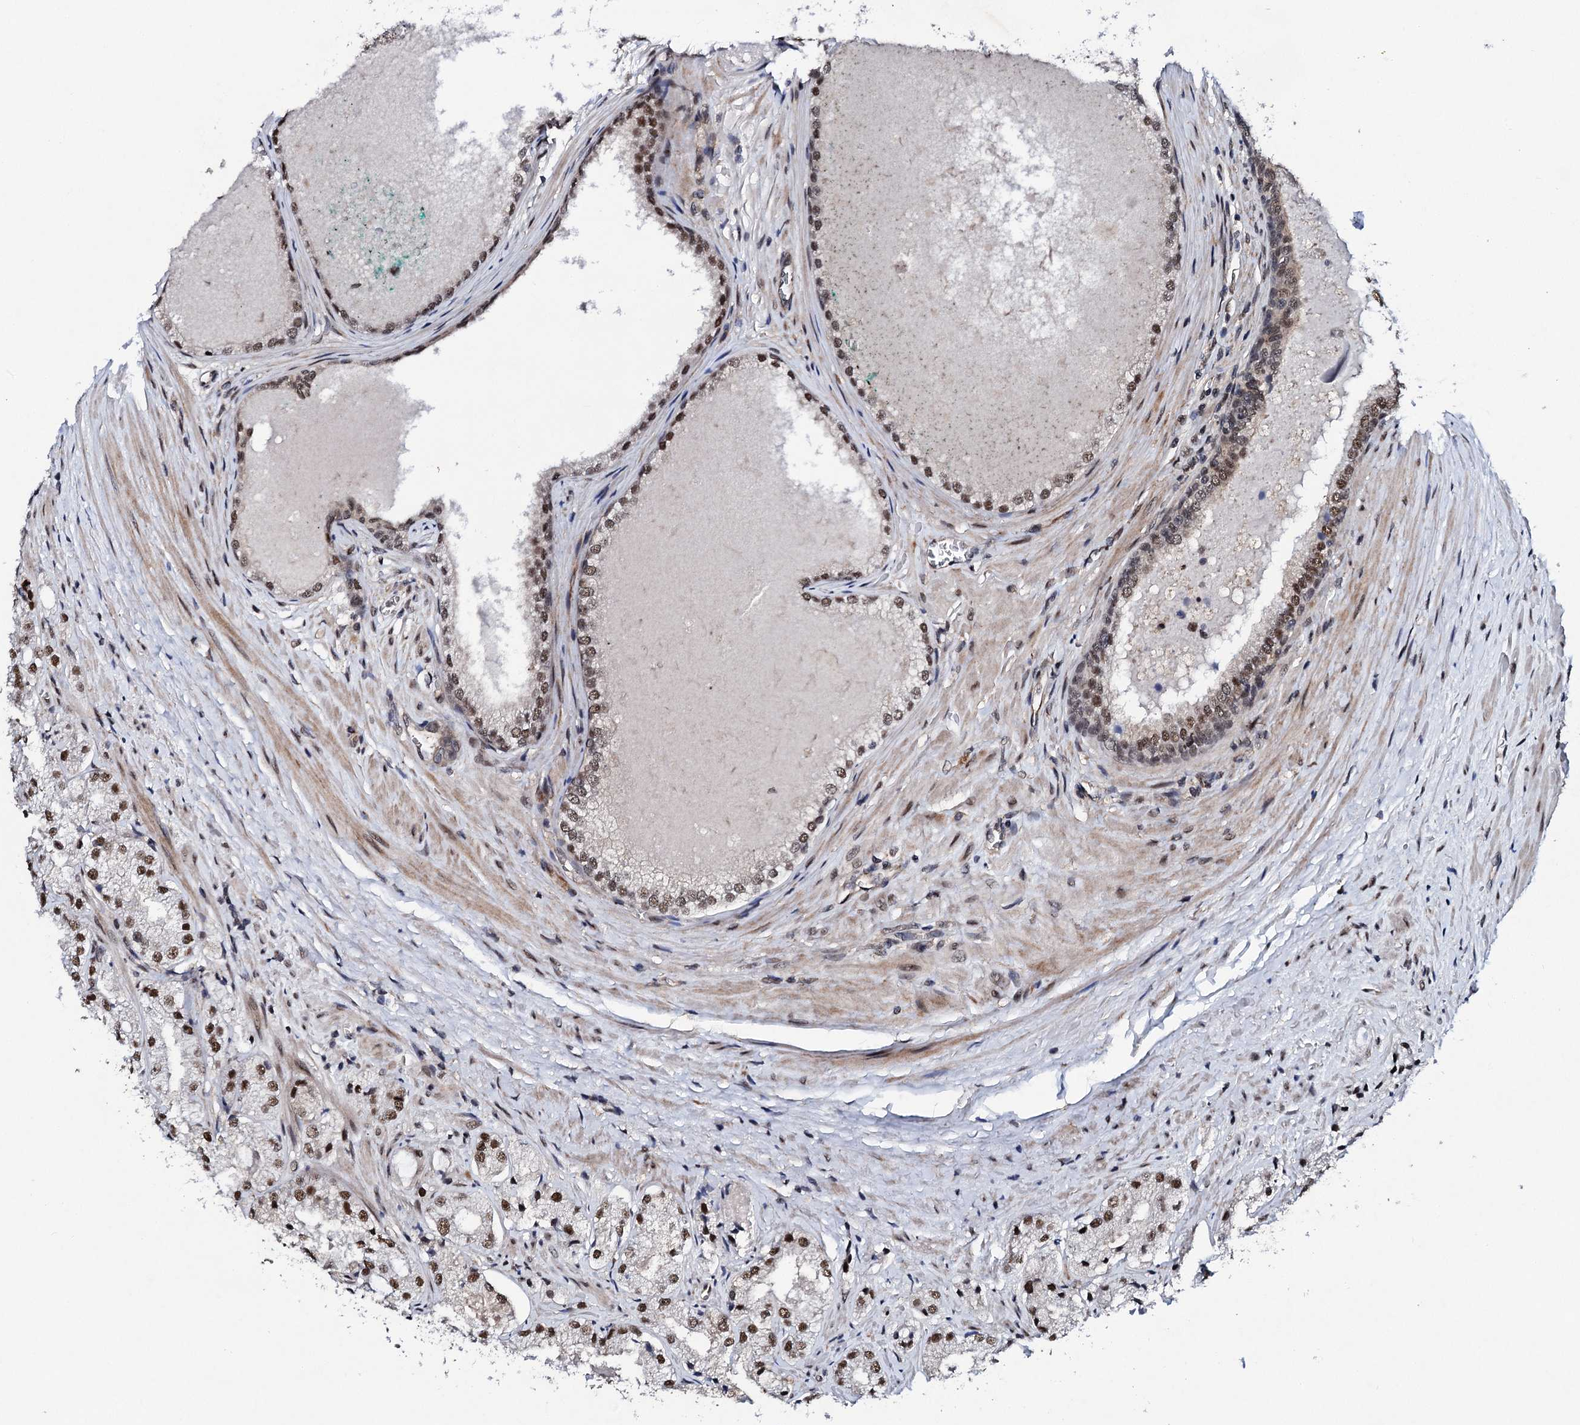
{"staining": {"intensity": "strong", "quantity": ">75%", "location": "nuclear"}, "tissue": "prostate cancer", "cell_type": "Tumor cells", "image_type": "cancer", "snomed": [{"axis": "morphology", "description": "Adenocarcinoma, Low grade"}, {"axis": "topography", "description": "Prostate"}], "caption": "High-power microscopy captured an IHC photomicrograph of prostate cancer, revealing strong nuclear expression in approximately >75% of tumor cells.", "gene": "CSTF3", "patient": {"sex": "male", "age": 69}}